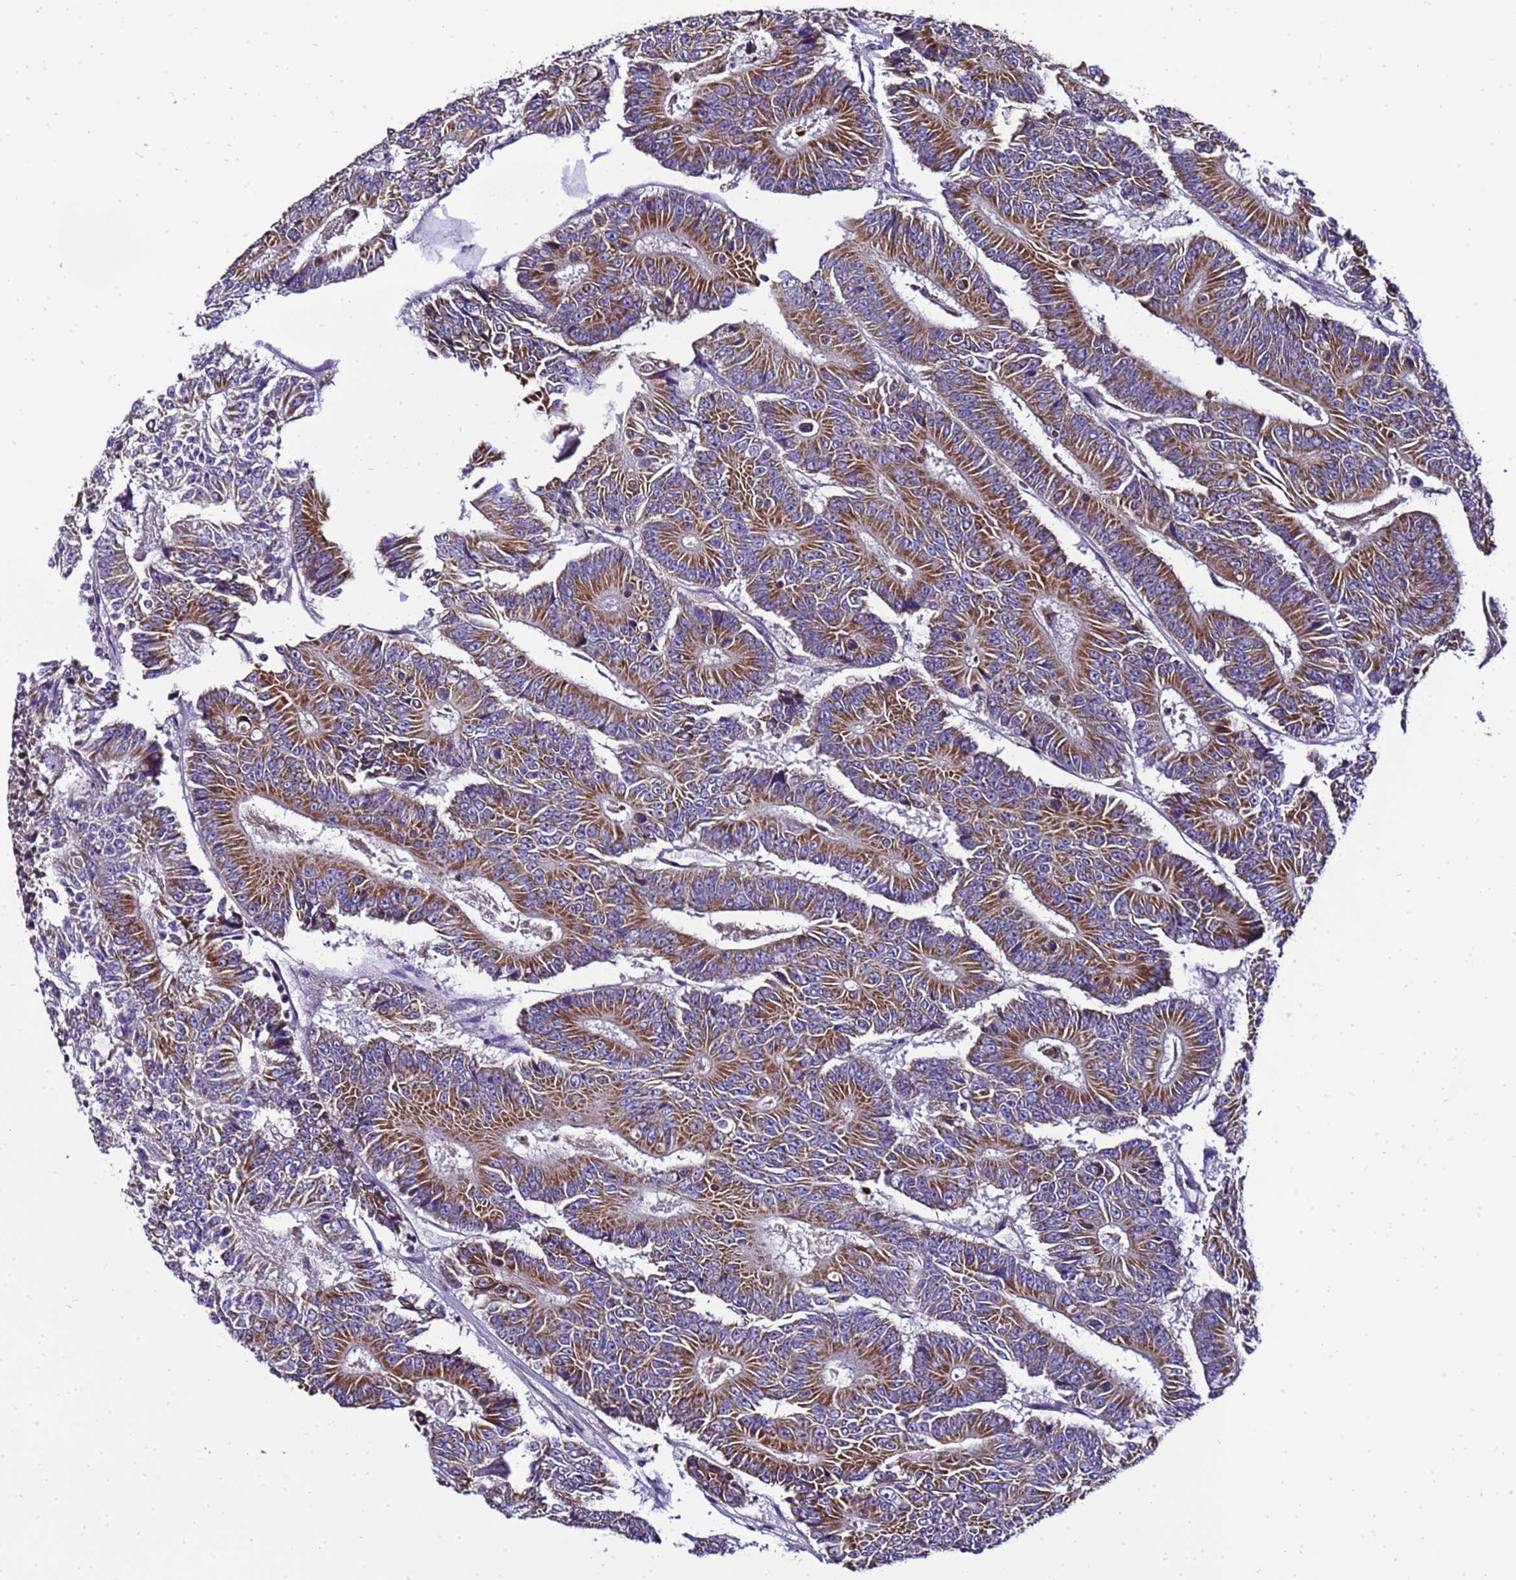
{"staining": {"intensity": "strong", "quantity": ">75%", "location": "cytoplasmic/membranous"}, "tissue": "colorectal cancer", "cell_type": "Tumor cells", "image_type": "cancer", "snomed": [{"axis": "morphology", "description": "Adenocarcinoma, NOS"}, {"axis": "topography", "description": "Colon"}], "caption": "Colorectal cancer stained with a protein marker reveals strong staining in tumor cells.", "gene": "HIGD2A", "patient": {"sex": "male", "age": 83}}